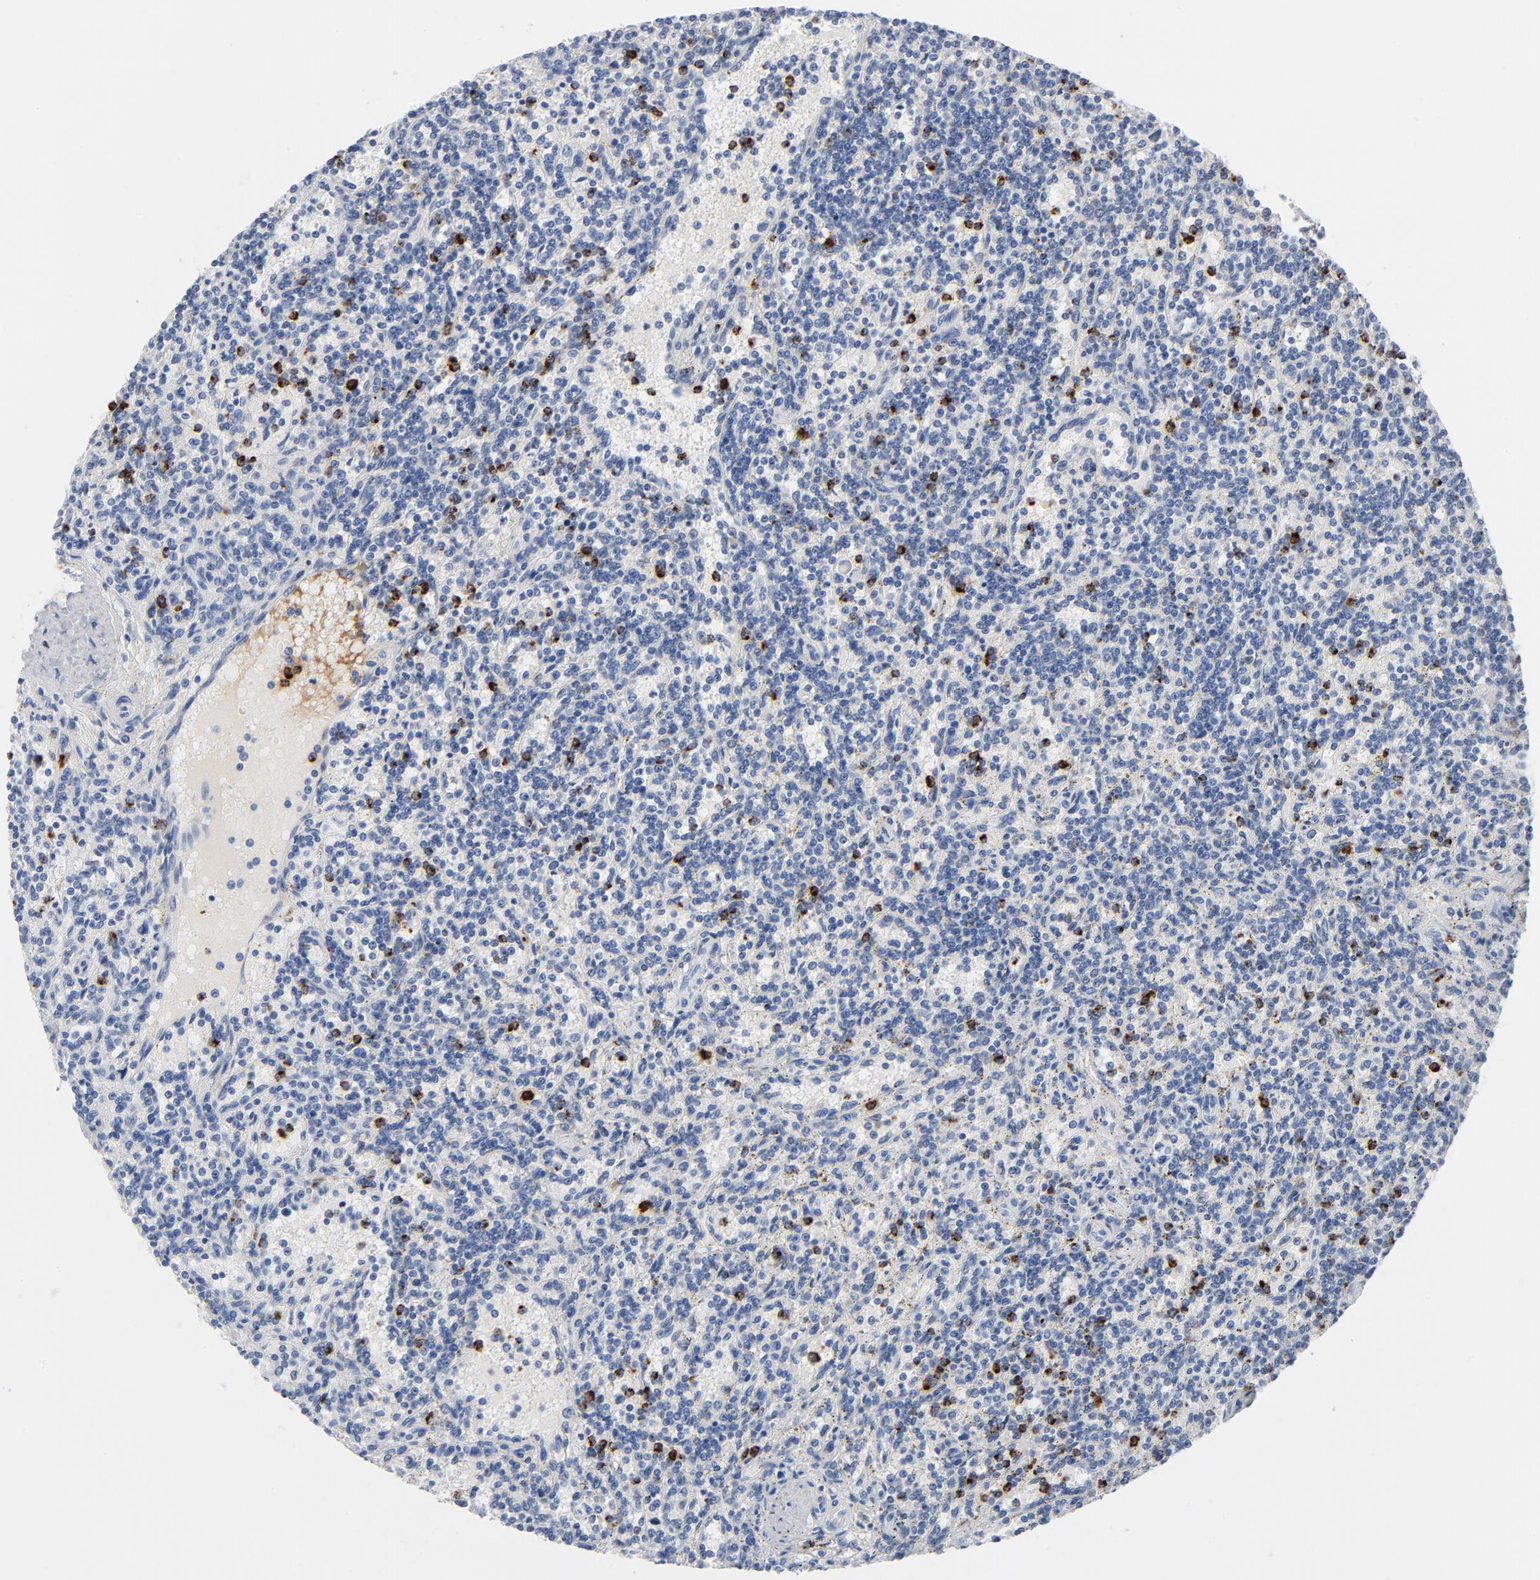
{"staining": {"intensity": "negative", "quantity": "none", "location": "none"}, "tissue": "lymphoma", "cell_type": "Tumor cells", "image_type": "cancer", "snomed": [{"axis": "morphology", "description": "Malignant lymphoma, non-Hodgkin's type, Low grade"}, {"axis": "topography", "description": "Spleen"}], "caption": "Human lymphoma stained for a protein using IHC displays no expression in tumor cells.", "gene": "GZMB", "patient": {"sex": "male", "age": 73}}